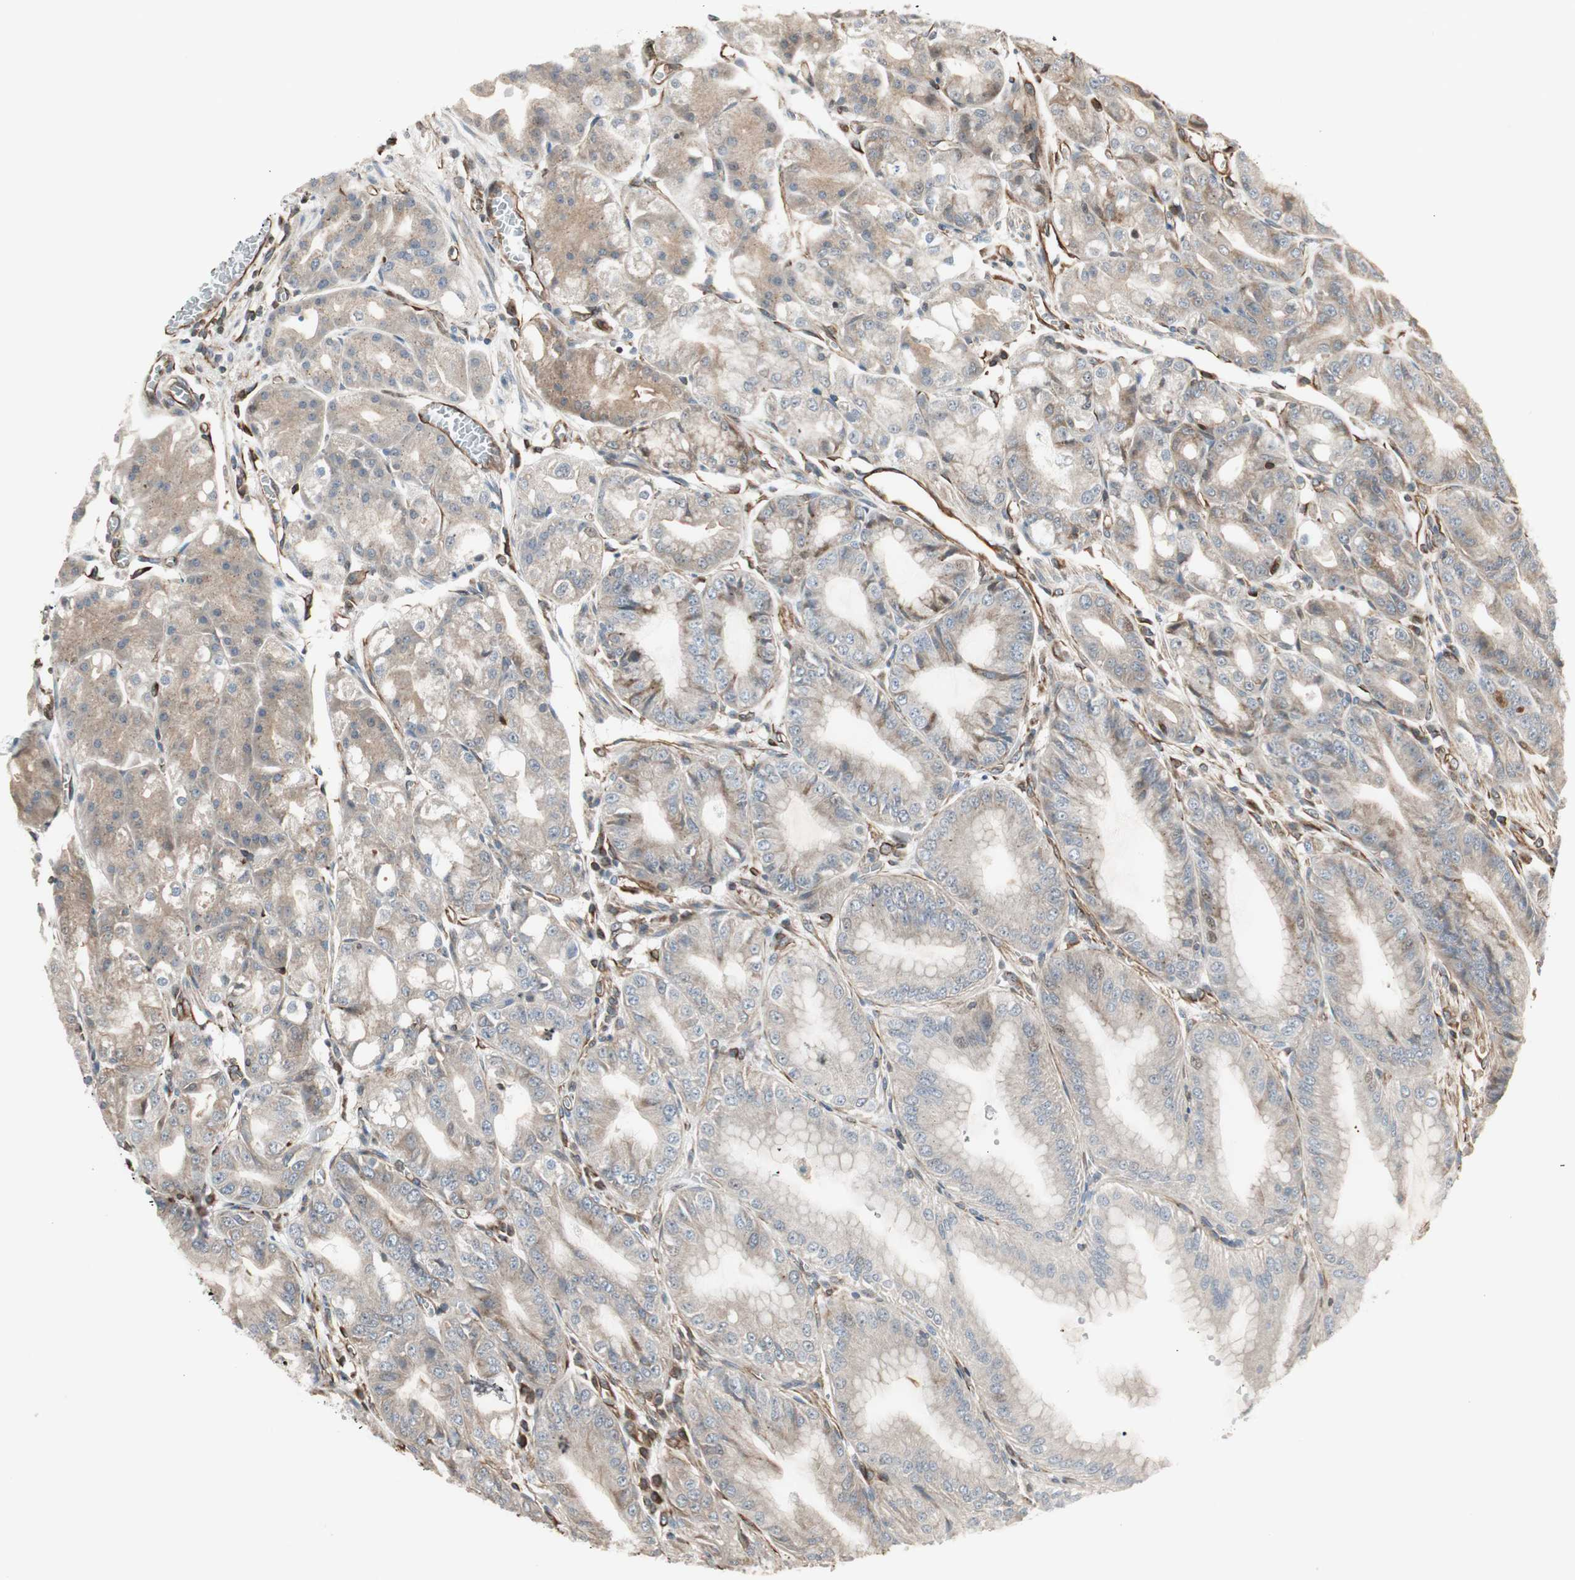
{"staining": {"intensity": "weak", "quantity": ">75%", "location": "cytoplasmic/membranous"}, "tissue": "stomach", "cell_type": "Glandular cells", "image_type": "normal", "snomed": [{"axis": "morphology", "description": "Normal tissue, NOS"}, {"axis": "topography", "description": "Stomach, lower"}], "caption": "Immunohistochemical staining of normal stomach demonstrates low levels of weak cytoplasmic/membranous expression in approximately >75% of glandular cells.", "gene": "MAD2L2", "patient": {"sex": "male", "age": 71}}